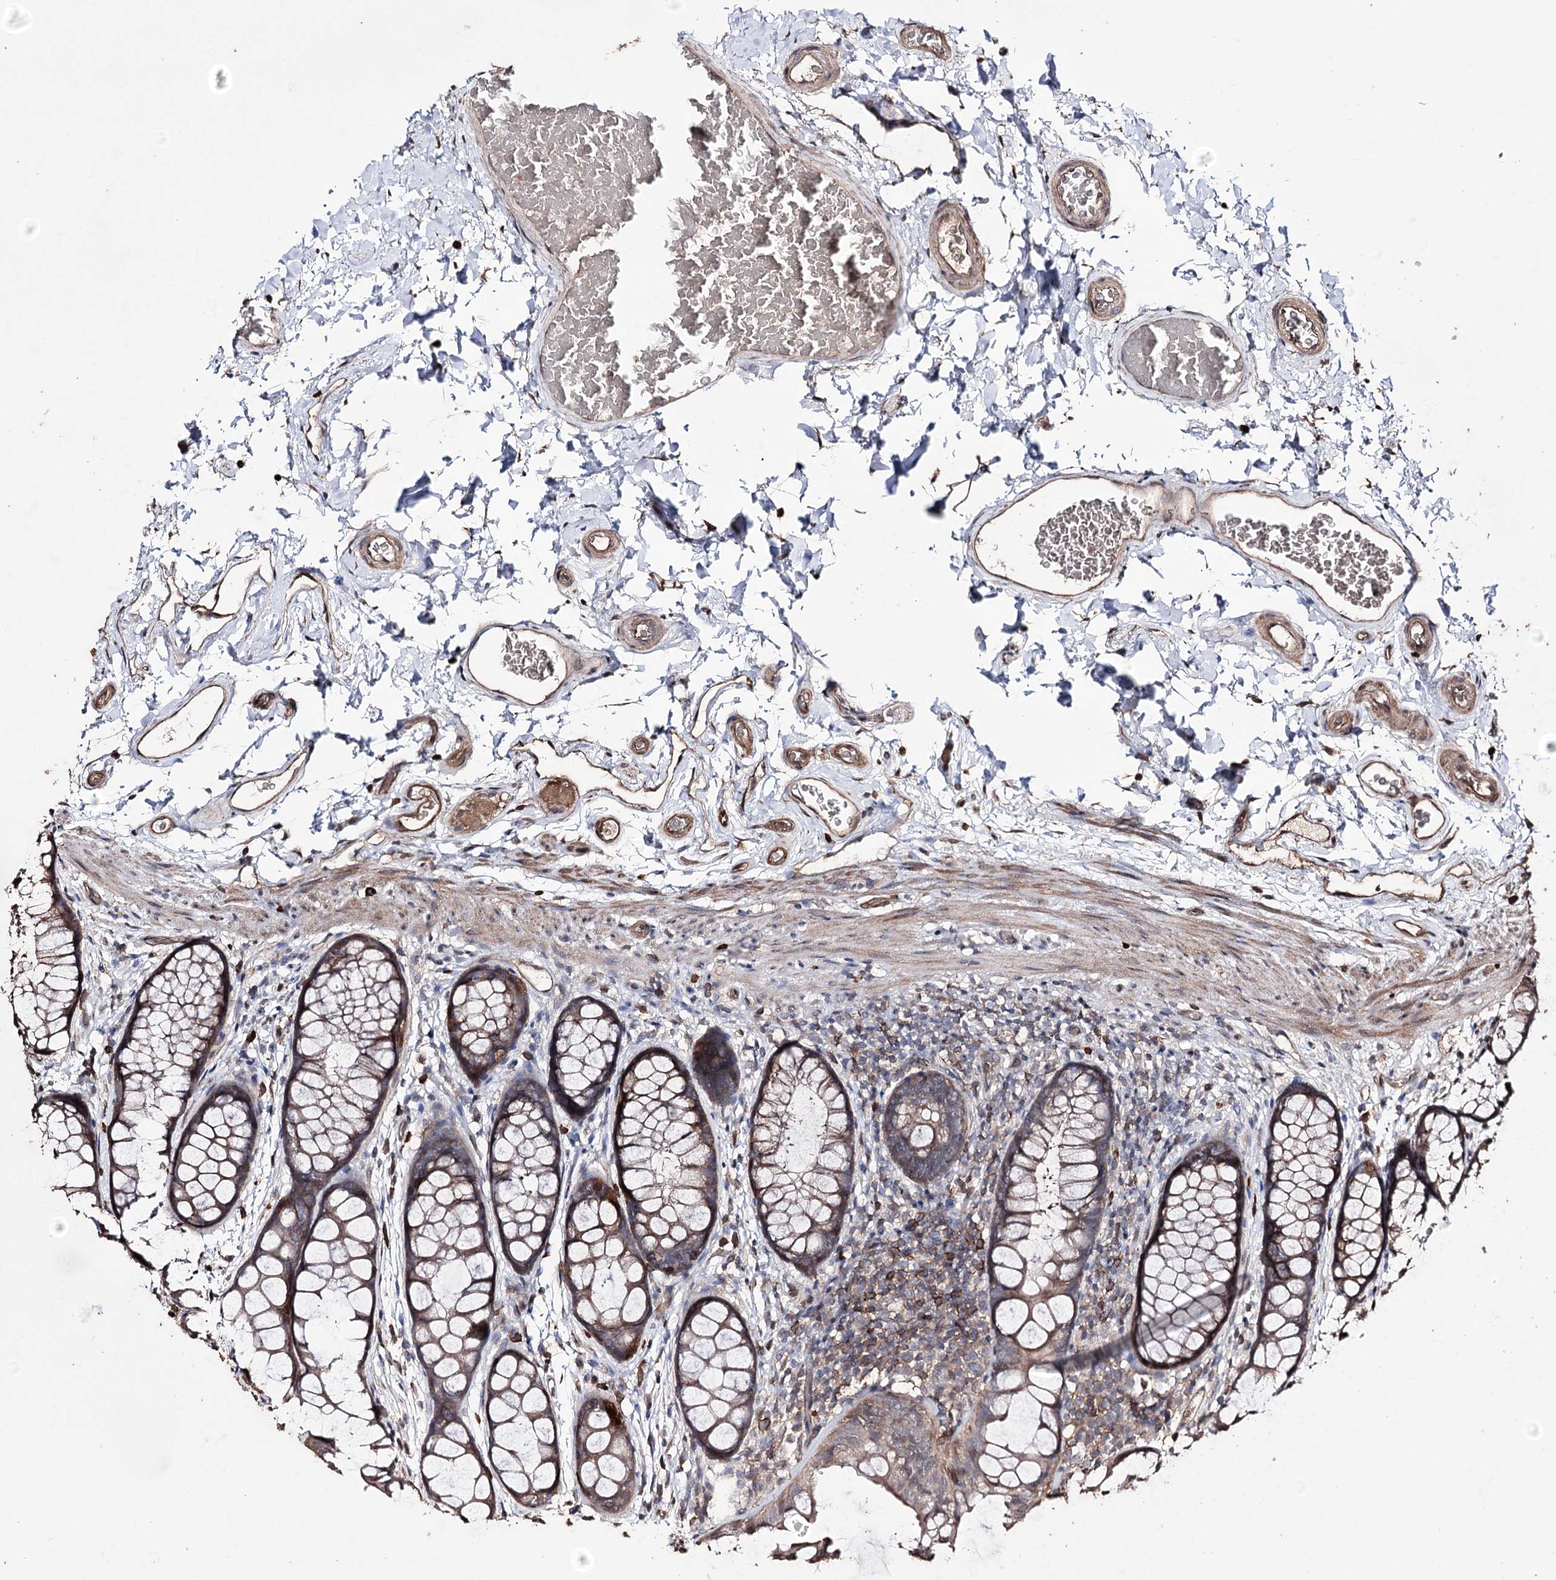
{"staining": {"intensity": "strong", "quantity": ">75%", "location": "cytoplasmic/membranous"}, "tissue": "colon", "cell_type": "Endothelial cells", "image_type": "normal", "snomed": [{"axis": "morphology", "description": "Normal tissue, NOS"}, {"axis": "topography", "description": "Colon"}], "caption": "Colon was stained to show a protein in brown. There is high levels of strong cytoplasmic/membranous staining in about >75% of endothelial cells. Nuclei are stained in blue.", "gene": "ZNF662", "patient": {"sex": "female", "age": 82}}